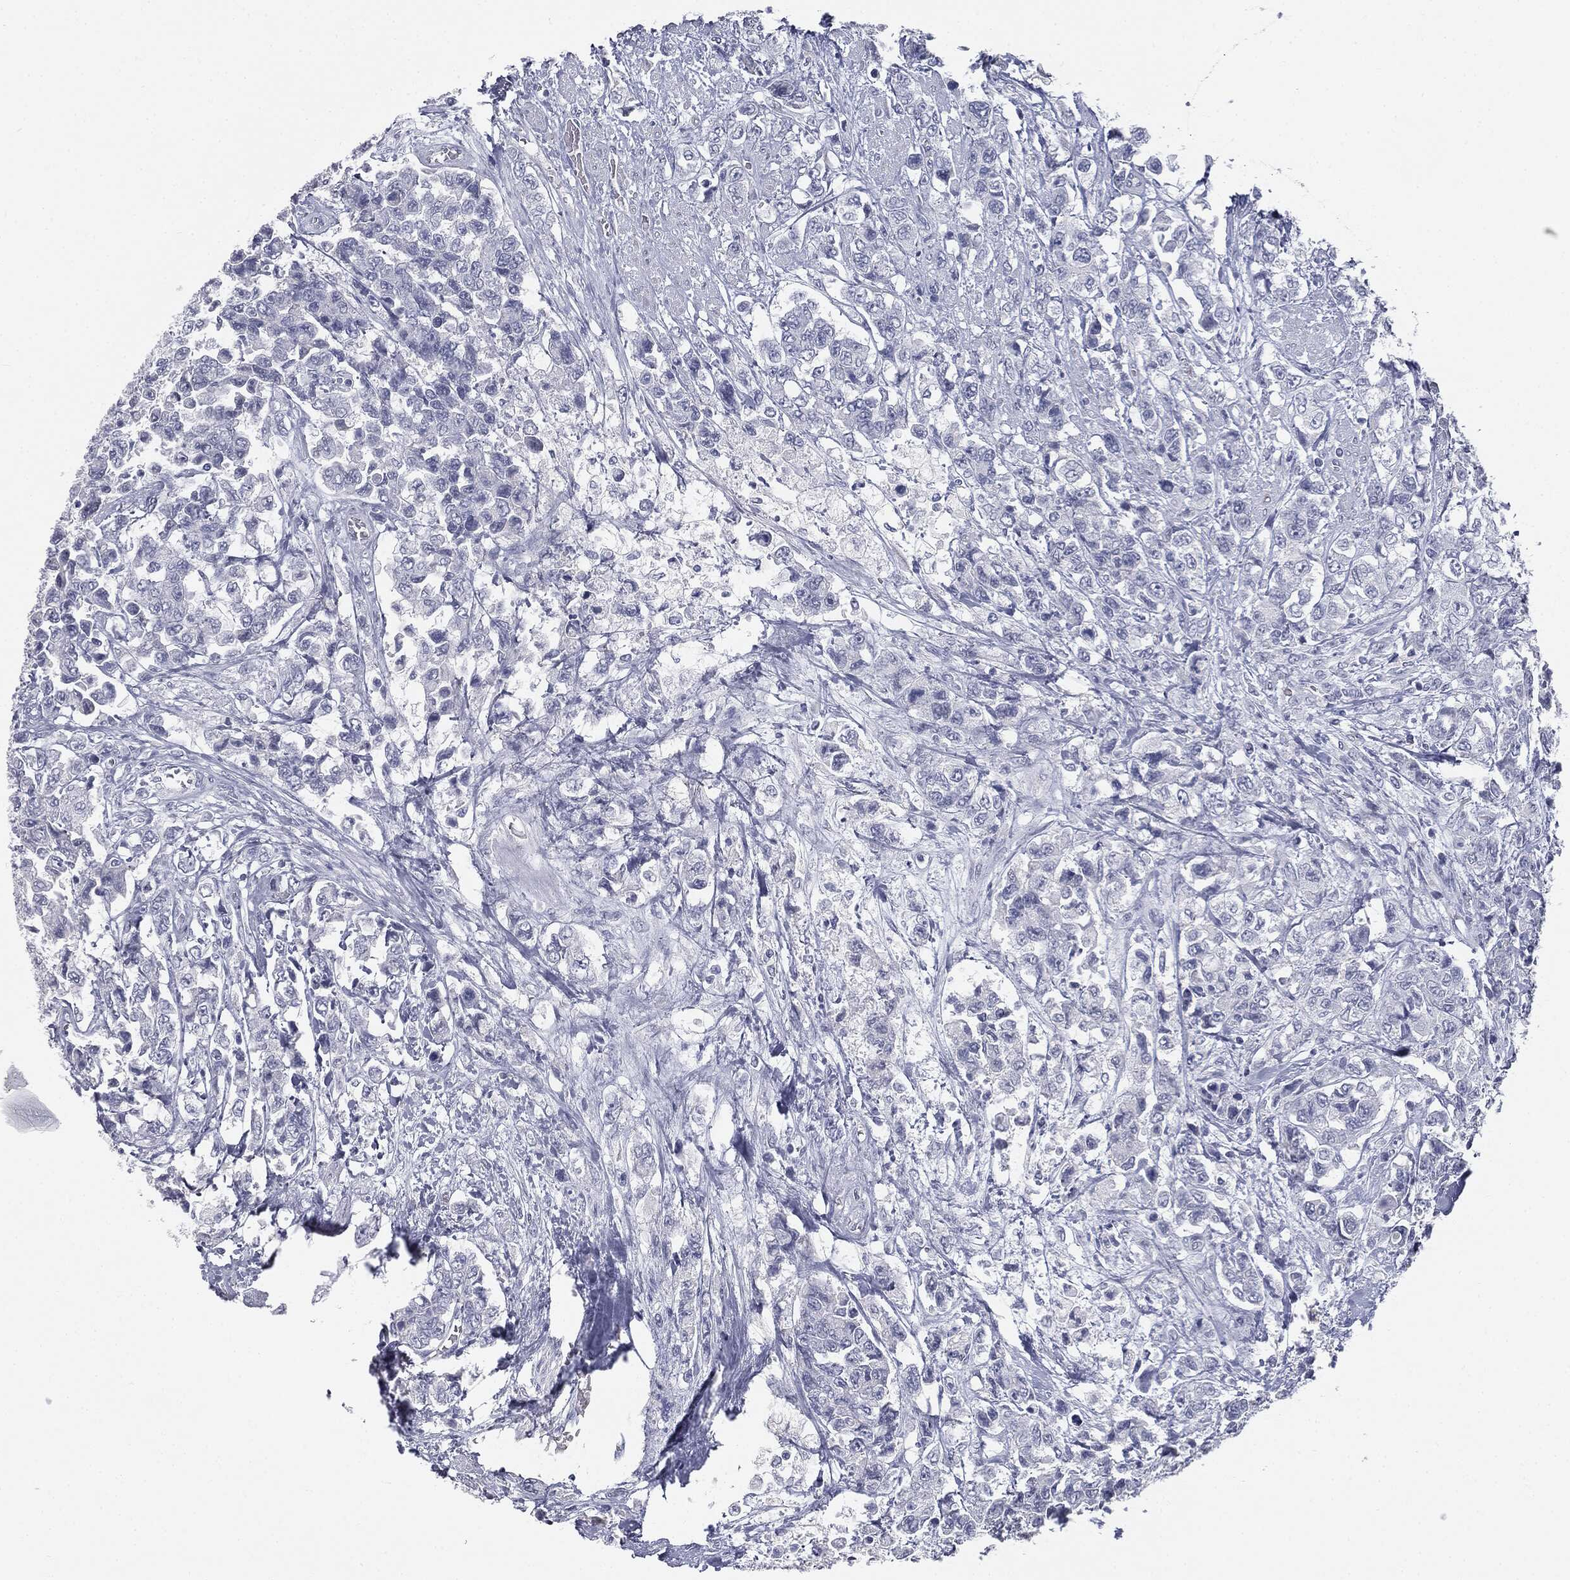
{"staining": {"intensity": "negative", "quantity": "none", "location": "none"}, "tissue": "urothelial cancer", "cell_type": "Tumor cells", "image_type": "cancer", "snomed": [{"axis": "morphology", "description": "Urothelial carcinoma, High grade"}, {"axis": "topography", "description": "Urinary bladder"}], "caption": "There is no significant positivity in tumor cells of urothelial carcinoma (high-grade).", "gene": "MUC5AC", "patient": {"sex": "female", "age": 78}}